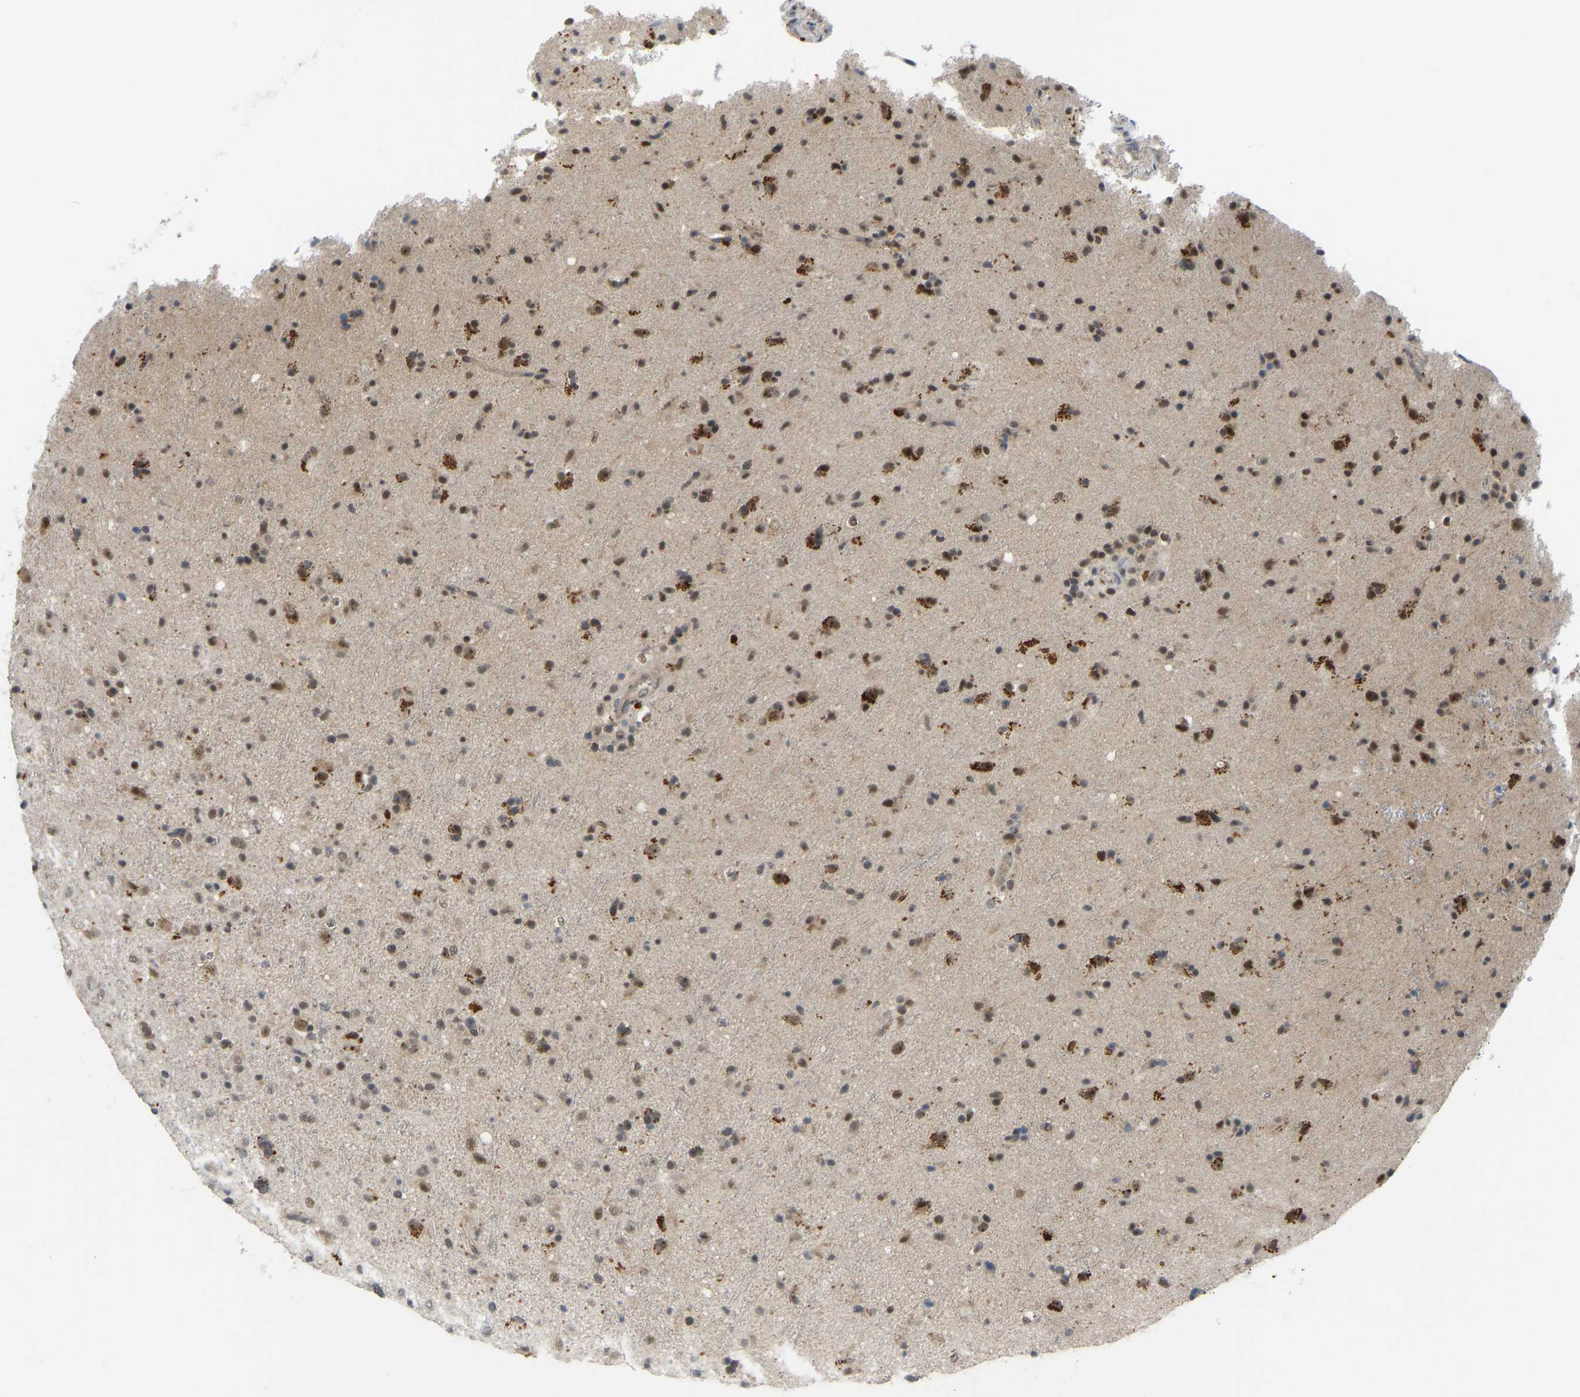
{"staining": {"intensity": "moderate", "quantity": "25%-75%", "location": "nuclear"}, "tissue": "glioma", "cell_type": "Tumor cells", "image_type": "cancer", "snomed": [{"axis": "morphology", "description": "Glioma, malignant, Low grade"}, {"axis": "topography", "description": "Brain"}], "caption": "A micrograph of human low-grade glioma (malignant) stained for a protein displays moderate nuclear brown staining in tumor cells.", "gene": "ZNF251", "patient": {"sex": "male", "age": 65}}